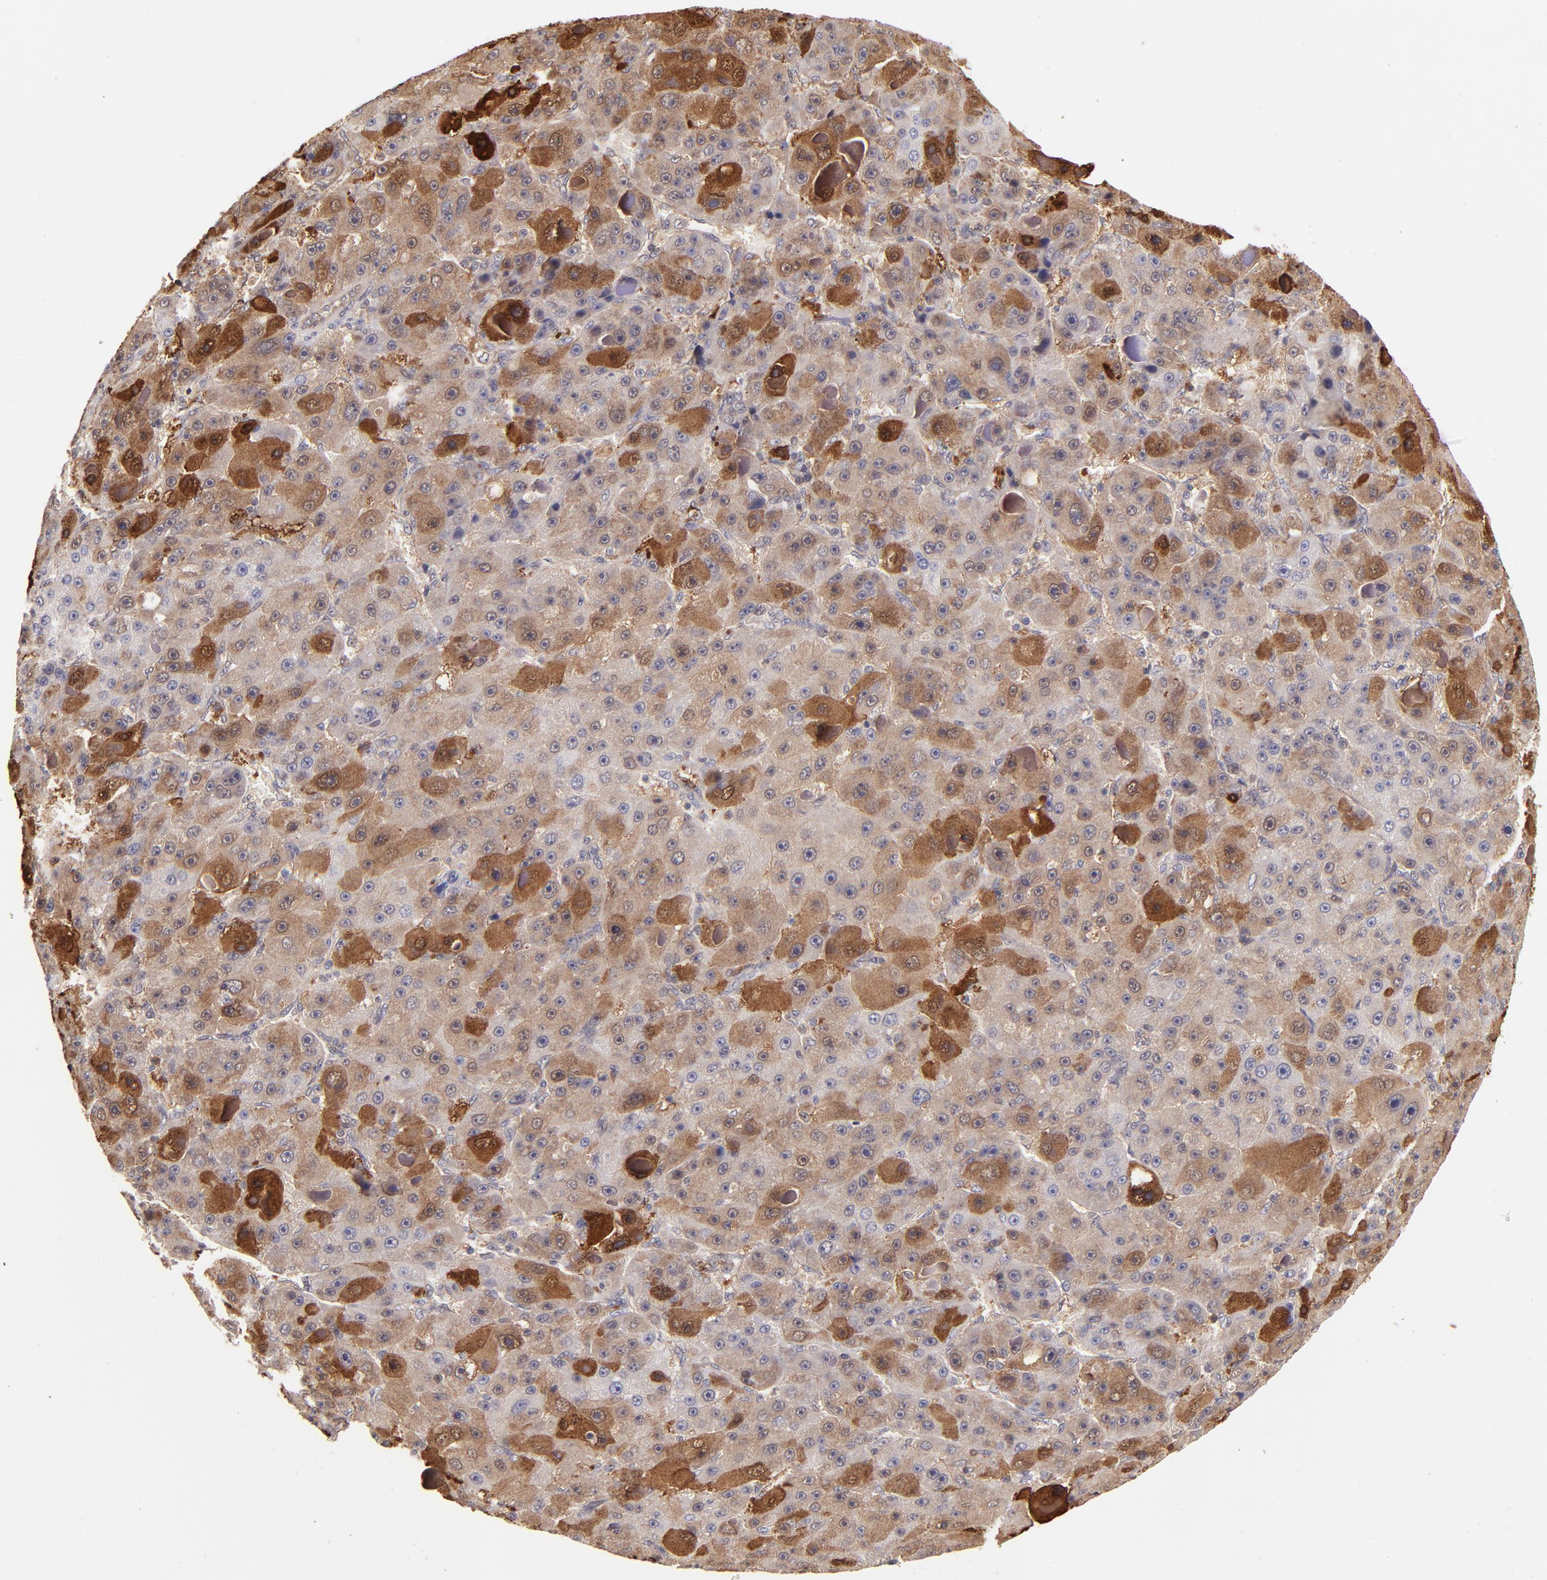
{"staining": {"intensity": "strong", "quantity": ">75%", "location": "cytoplasmic/membranous,nuclear"}, "tissue": "liver cancer", "cell_type": "Tumor cells", "image_type": "cancer", "snomed": [{"axis": "morphology", "description": "Carcinoma, Hepatocellular, NOS"}, {"axis": "topography", "description": "Liver"}], "caption": "Immunohistochemical staining of liver cancer shows high levels of strong cytoplasmic/membranous and nuclear protein positivity in about >75% of tumor cells.", "gene": "YWHAB", "patient": {"sex": "male", "age": 76}}